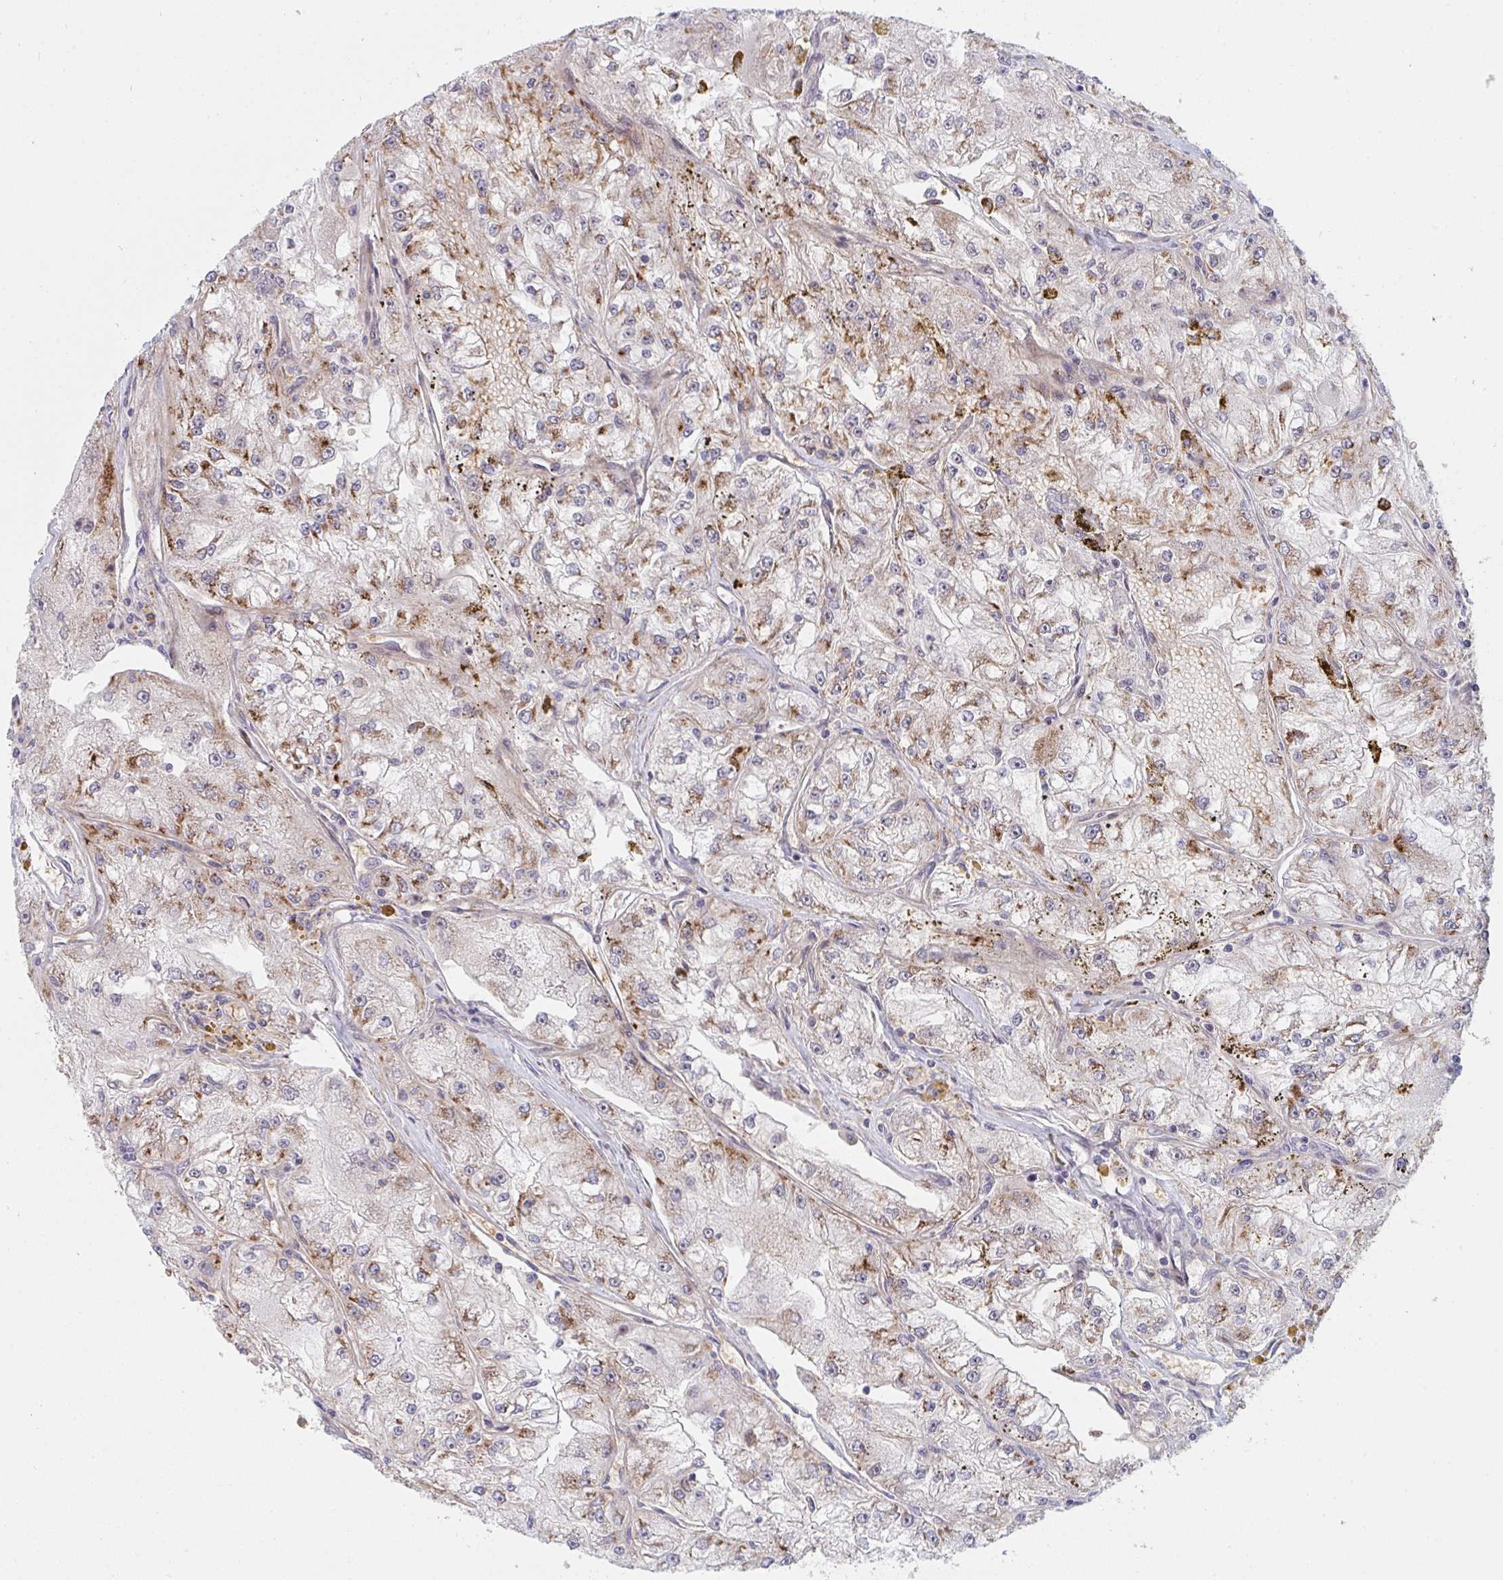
{"staining": {"intensity": "moderate", "quantity": ">75%", "location": "cytoplasmic/membranous"}, "tissue": "renal cancer", "cell_type": "Tumor cells", "image_type": "cancer", "snomed": [{"axis": "morphology", "description": "Adenocarcinoma, NOS"}, {"axis": "topography", "description": "Kidney"}], "caption": "Tumor cells demonstrate medium levels of moderate cytoplasmic/membranous expression in about >75% of cells in human renal adenocarcinoma. (DAB IHC with brightfield microscopy, high magnification).", "gene": "TNFSF4", "patient": {"sex": "female", "age": 72}}